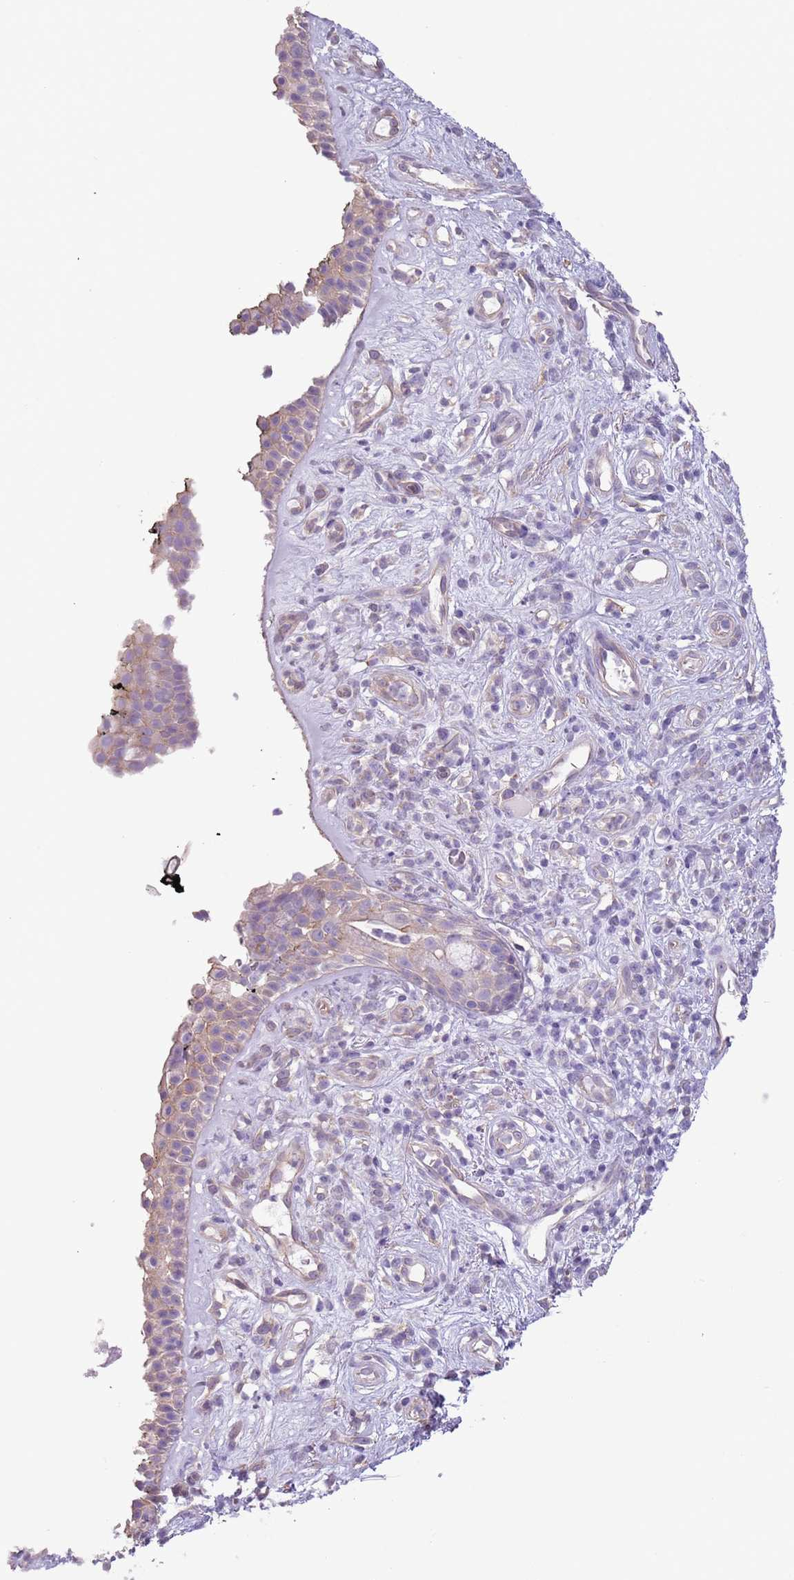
{"staining": {"intensity": "weak", "quantity": "<25%", "location": "cytoplasmic/membranous"}, "tissue": "nasopharynx", "cell_type": "Respiratory epithelial cells", "image_type": "normal", "snomed": [{"axis": "morphology", "description": "Normal tissue, NOS"}, {"axis": "morphology", "description": "Squamous cell carcinoma, NOS"}, {"axis": "topography", "description": "Nasopharynx"}, {"axis": "topography", "description": "Head-Neck"}], "caption": "The photomicrograph demonstrates no staining of respiratory epithelial cells in normal nasopharynx.", "gene": "RBP3", "patient": {"sex": "male", "age": 85}}